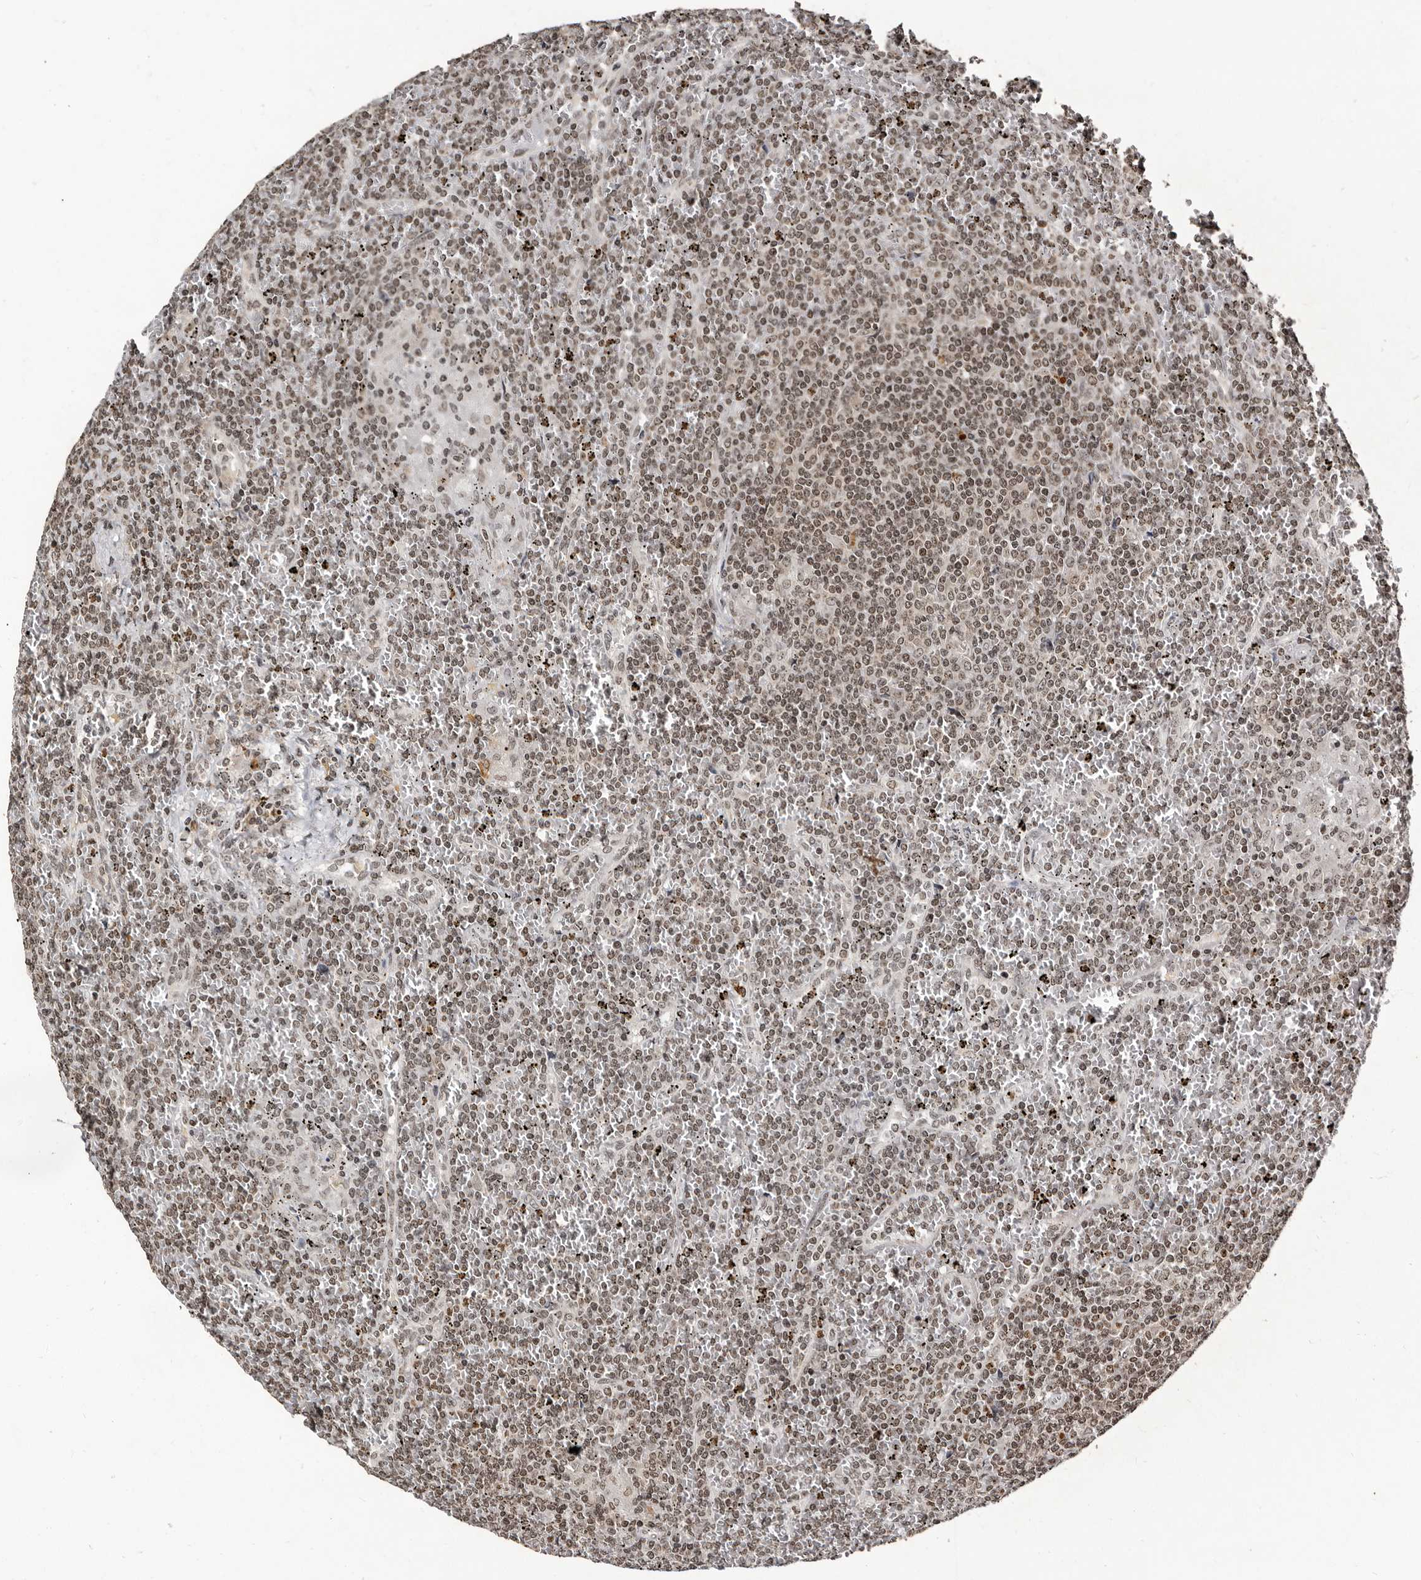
{"staining": {"intensity": "weak", "quantity": ">75%", "location": "nuclear"}, "tissue": "lymphoma", "cell_type": "Tumor cells", "image_type": "cancer", "snomed": [{"axis": "morphology", "description": "Malignant lymphoma, non-Hodgkin's type, Low grade"}, {"axis": "topography", "description": "Spleen"}], "caption": "A brown stain highlights weak nuclear positivity of a protein in lymphoma tumor cells.", "gene": "THUMPD1", "patient": {"sex": "female", "age": 19}}